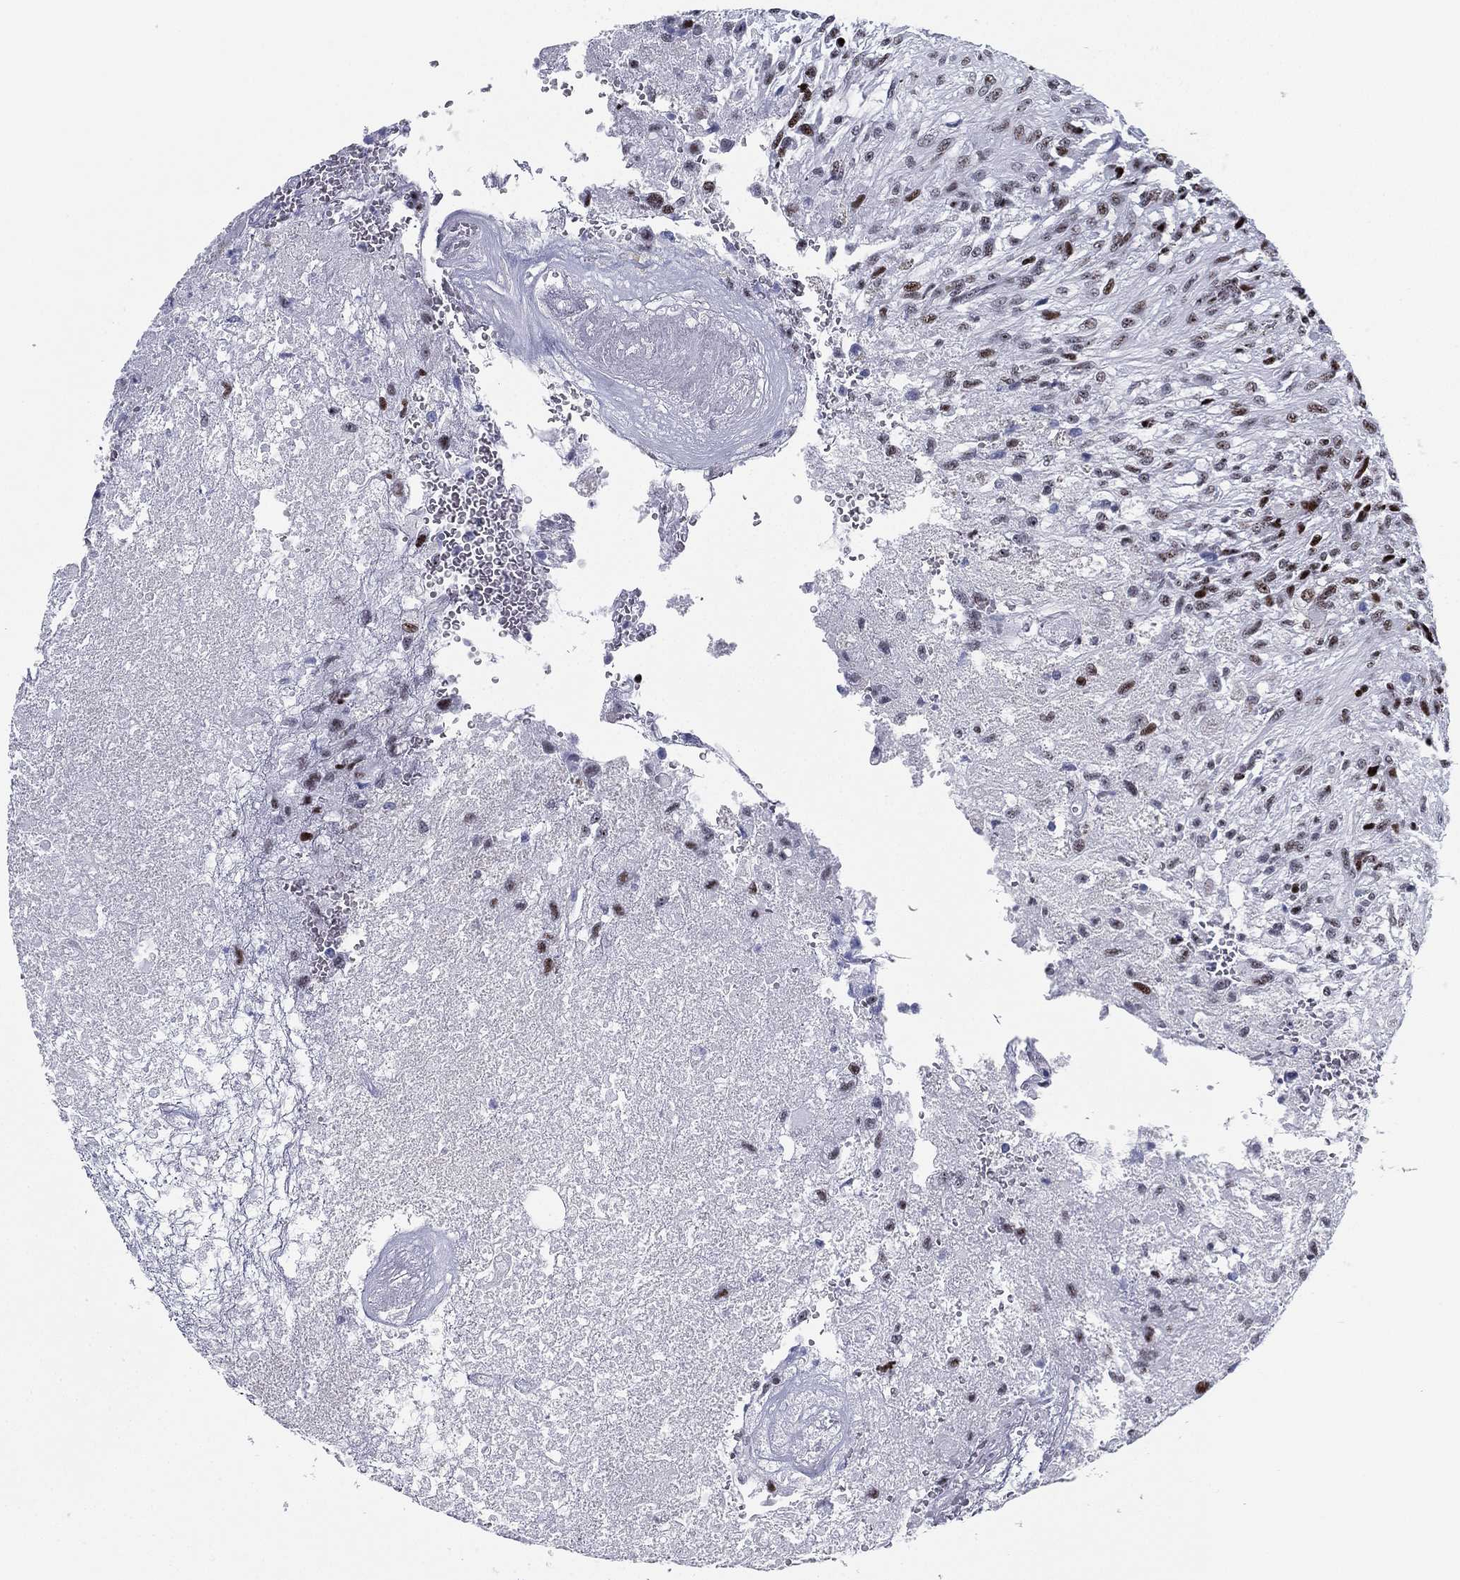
{"staining": {"intensity": "strong", "quantity": "25%-75%", "location": "nuclear"}, "tissue": "glioma", "cell_type": "Tumor cells", "image_type": "cancer", "snomed": [{"axis": "morphology", "description": "Glioma, malignant, High grade"}, {"axis": "topography", "description": "Brain"}], "caption": "Protein expression analysis of human malignant glioma (high-grade) reveals strong nuclear staining in about 25%-75% of tumor cells.", "gene": "CYB561D2", "patient": {"sex": "male", "age": 56}}